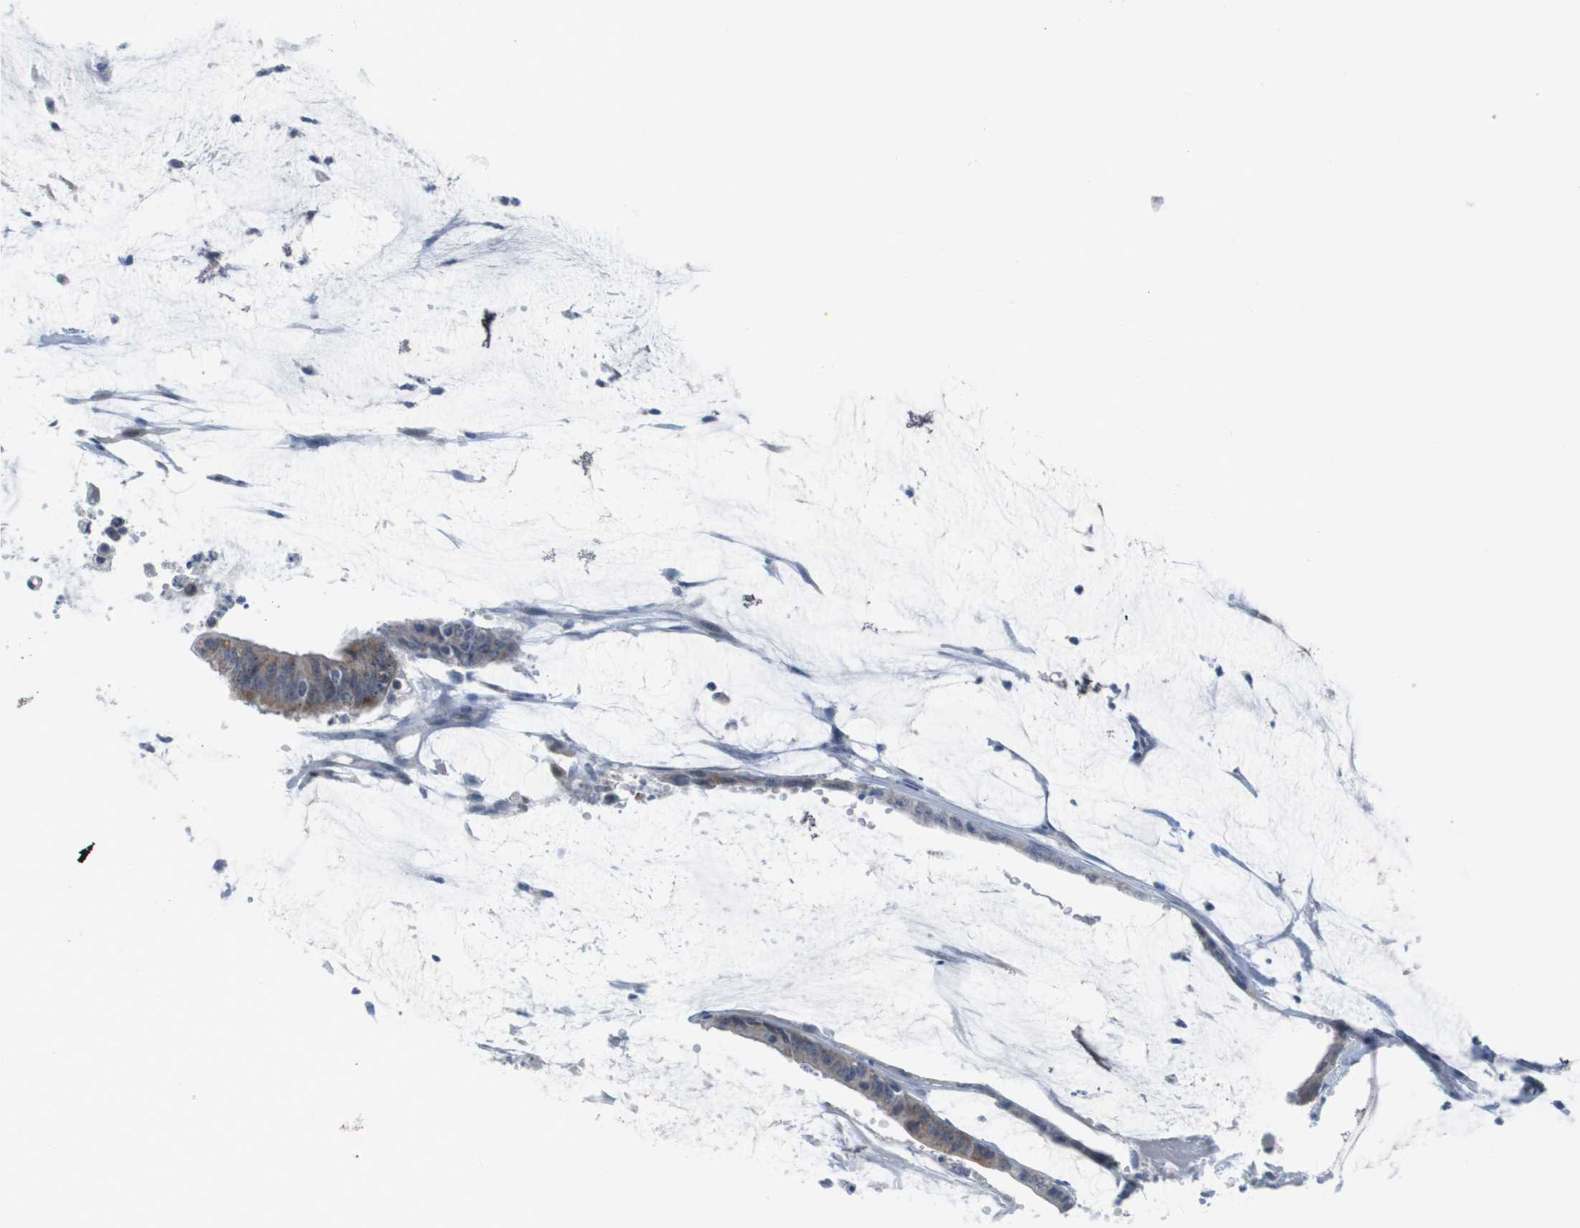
{"staining": {"intensity": "weak", "quantity": "<25%", "location": "cytoplasmic/membranous"}, "tissue": "colorectal cancer", "cell_type": "Tumor cells", "image_type": "cancer", "snomed": [{"axis": "morphology", "description": "Adenocarcinoma, NOS"}, {"axis": "topography", "description": "Rectum"}], "caption": "Immunohistochemical staining of colorectal cancer shows no significant staining in tumor cells.", "gene": "PDE4A", "patient": {"sex": "female", "age": 66}}